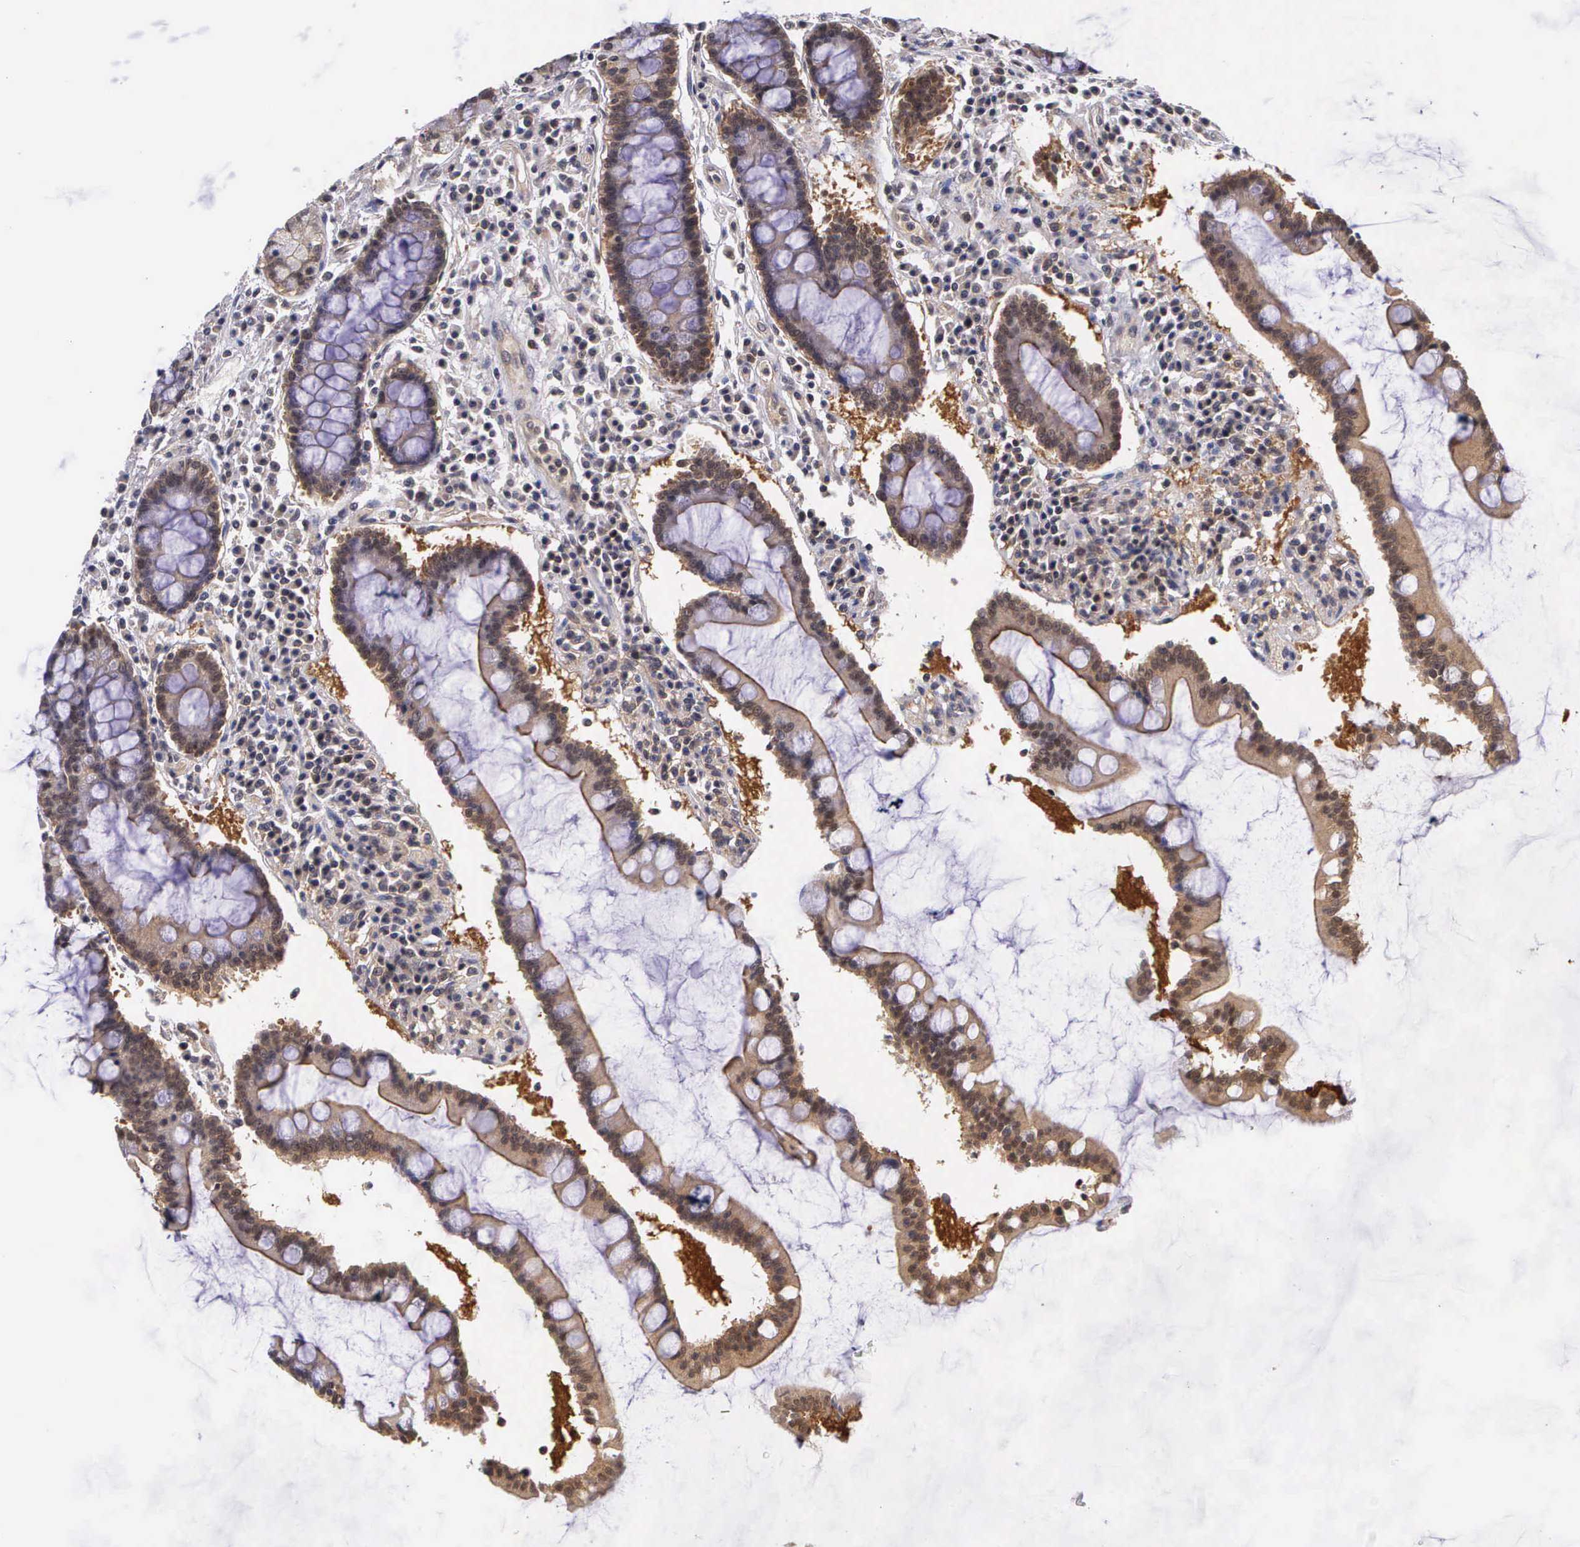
{"staining": {"intensity": "strong", "quantity": ">75%", "location": "cytoplasmic/membranous"}, "tissue": "duodenum", "cell_type": "Glandular cells", "image_type": "normal", "snomed": [{"axis": "morphology", "description": "Normal tissue, NOS"}, {"axis": "topography", "description": "Duodenum"}], "caption": "Brown immunohistochemical staining in normal duodenum displays strong cytoplasmic/membranous positivity in approximately >75% of glandular cells.", "gene": "IGBP1P2", "patient": {"sex": "male", "age": 73}}